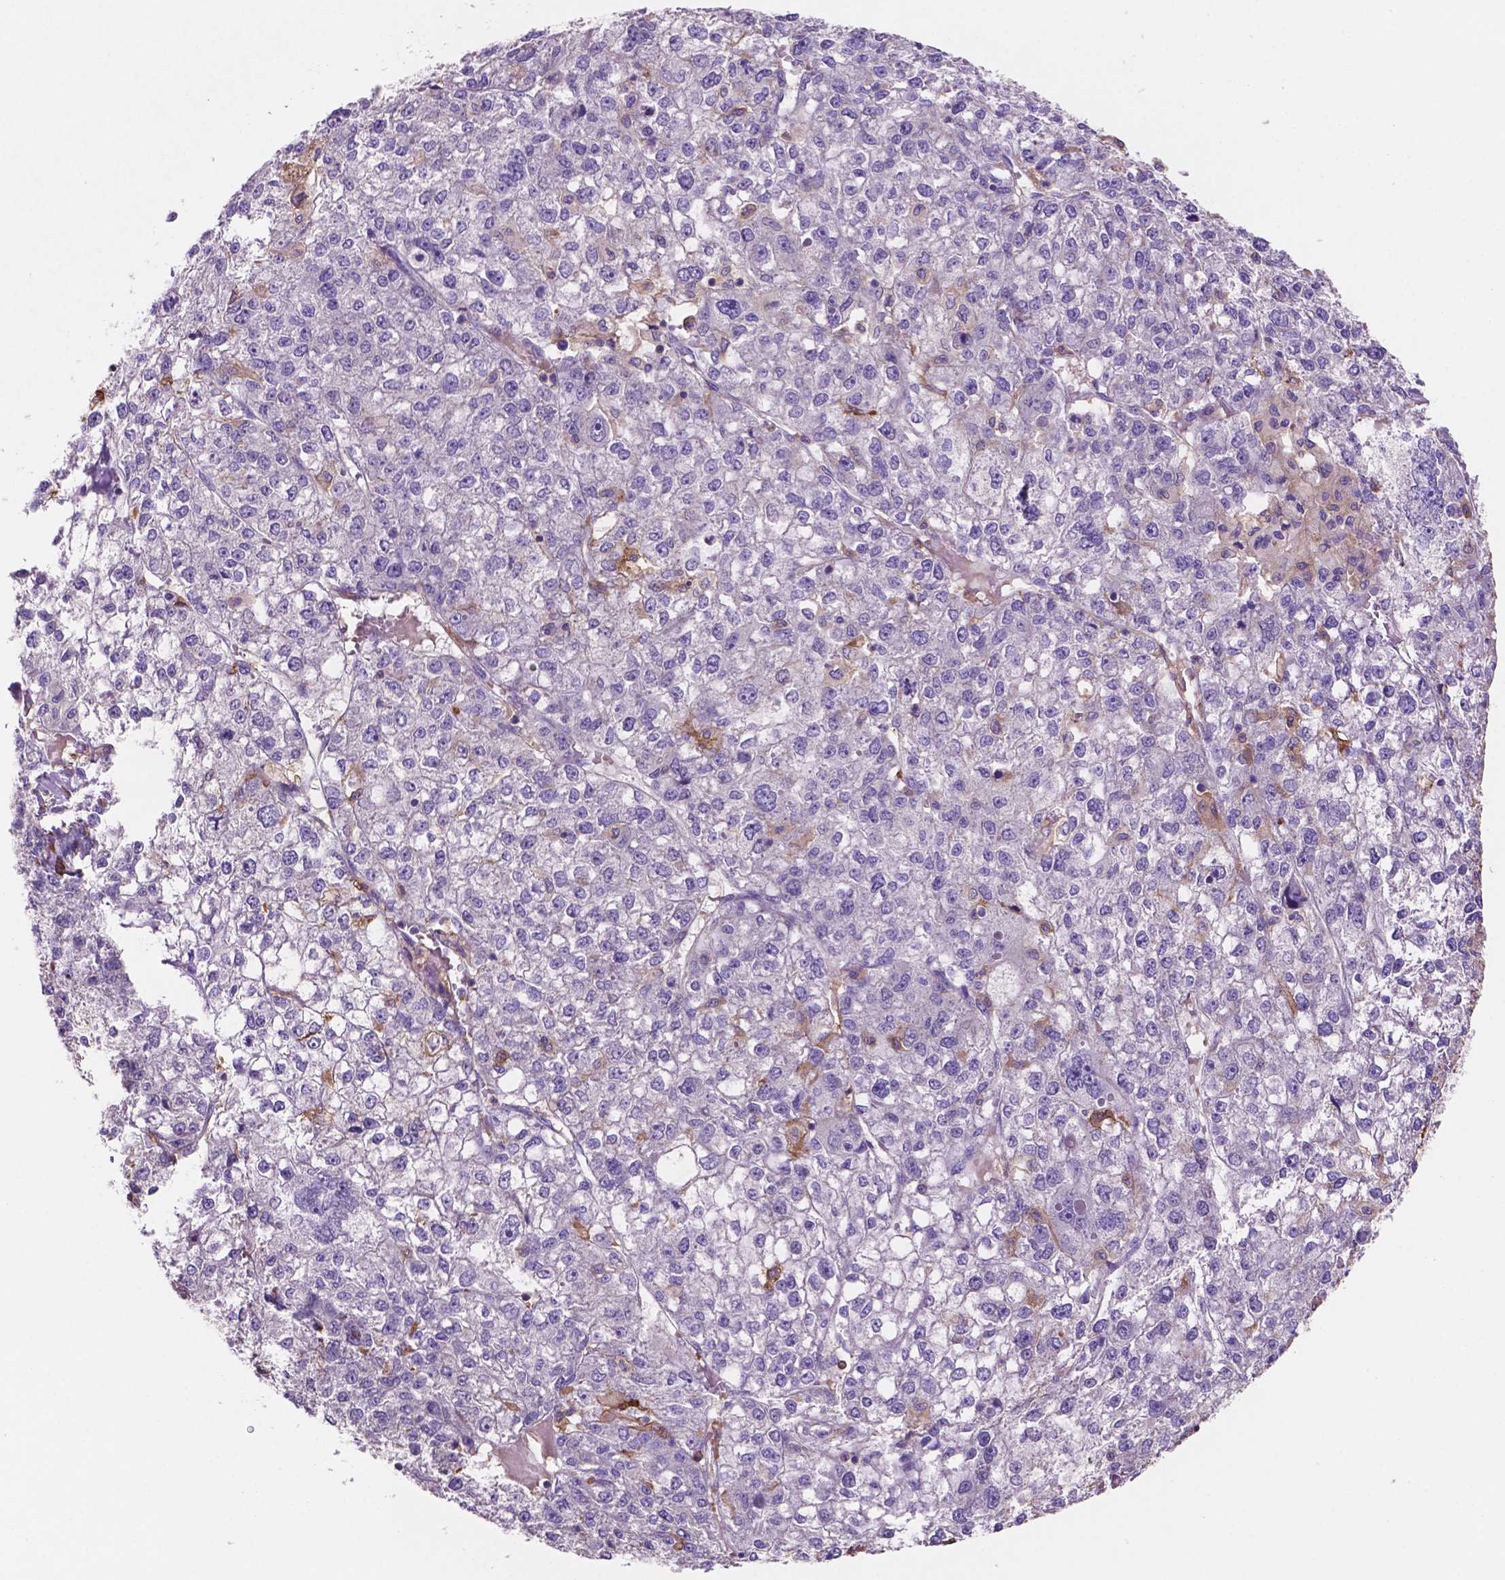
{"staining": {"intensity": "negative", "quantity": "none", "location": "none"}, "tissue": "liver cancer", "cell_type": "Tumor cells", "image_type": "cancer", "snomed": [{"axis": "morphology", "description": "Carcinoma, Hepatocellular, NOS"}, {"axis": "topography", "description": "Liver"}], "caption": "Protein analysis of liver hepatocellular carcinoma demonstrates no significant staining in tumor cells.", "gene": "MKRN2OS", "patient": {"sex": "male", "age": 56}}